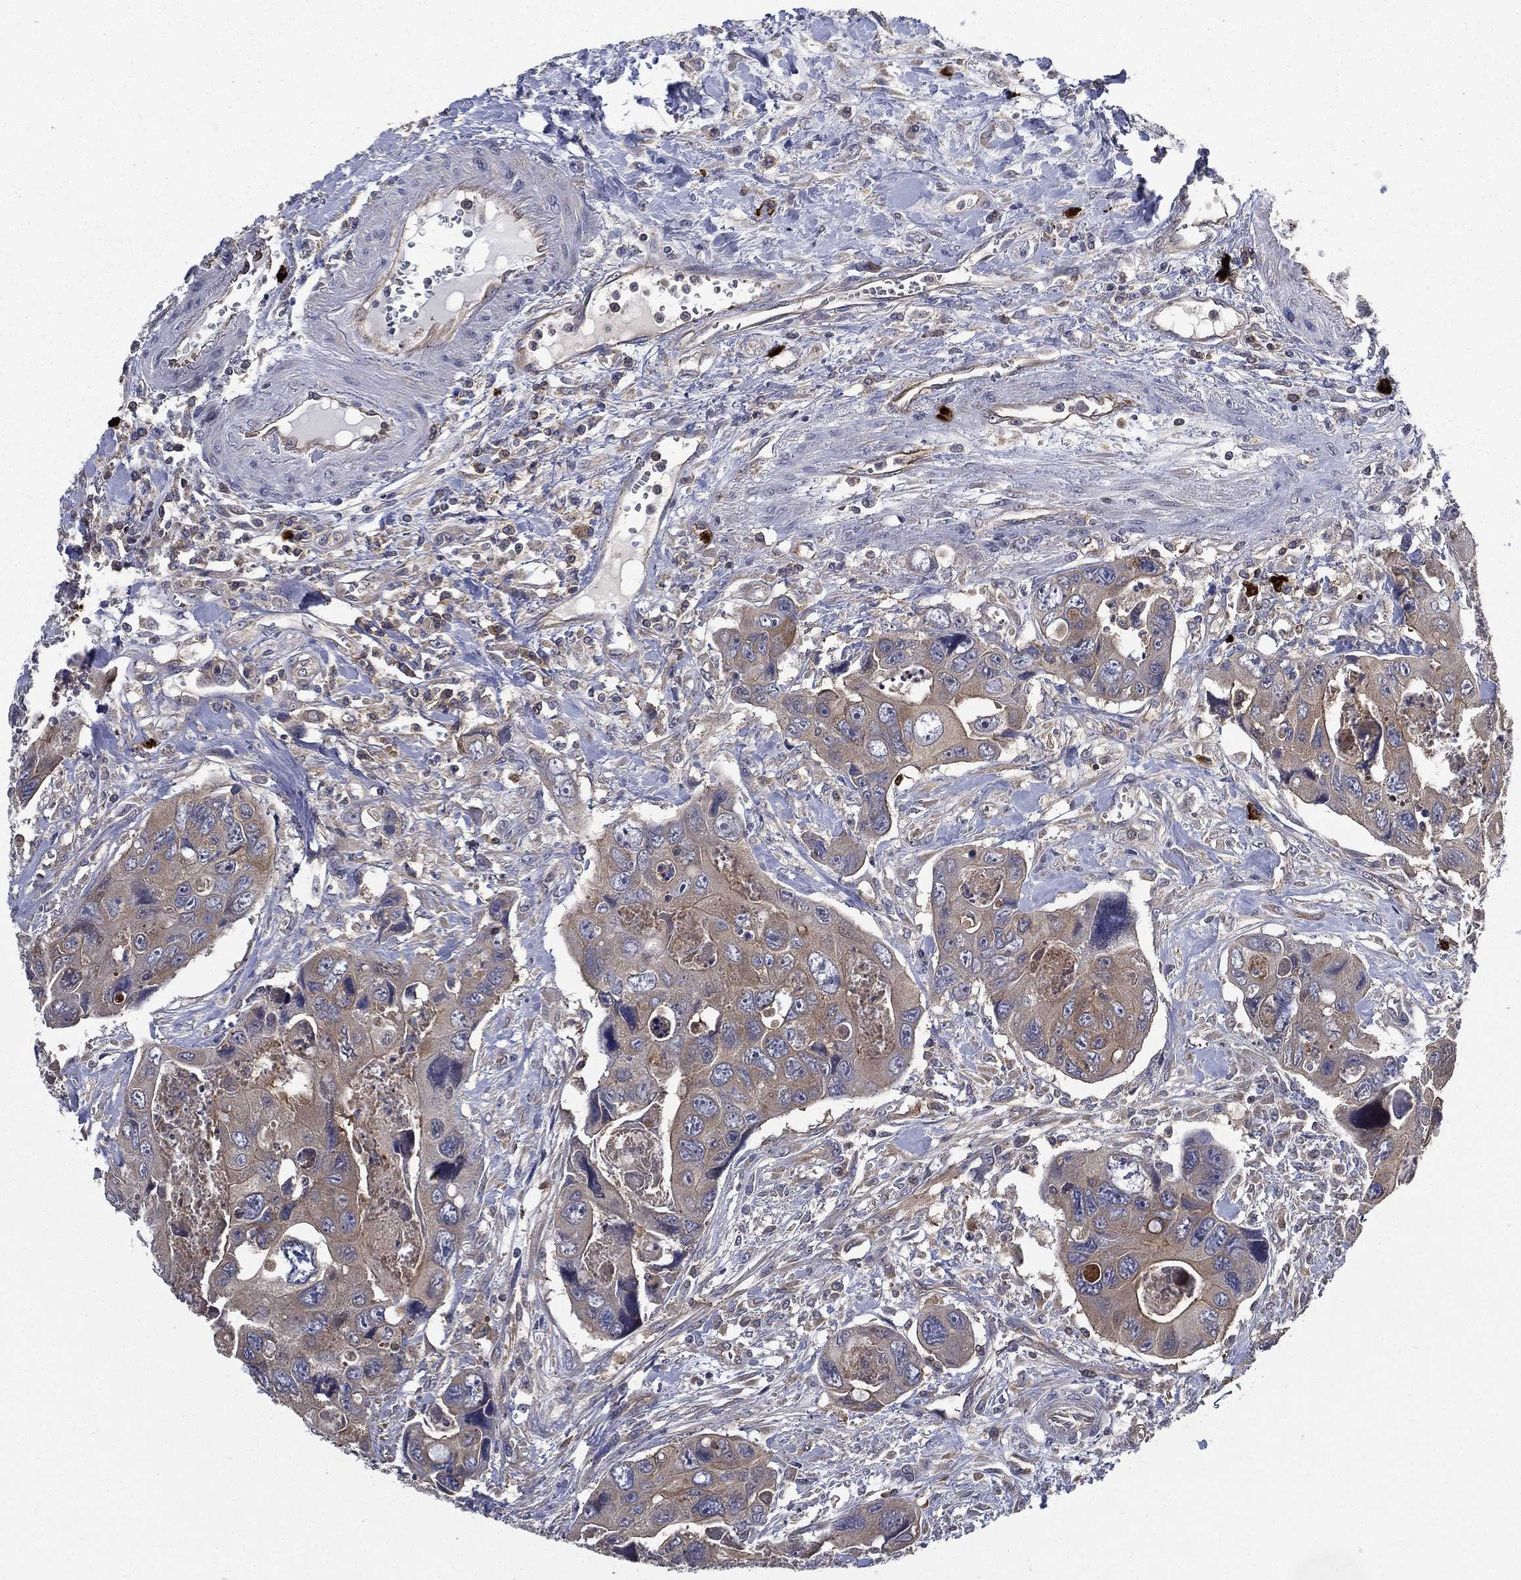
{"staining": {"intensity": "weak", "quantity": ">75%", "location": "cytoplasmic/membranous"}, "tissue": "colorectal cancer", "cell_type": "Tumor cells", "image_type": "cancer", "snomed": [{"axis": "morphology", "description": "Adenocarcinoma, NOS"}, {"axis": "topography", "description": "Rectum"}], "caption": "High-power microscopy captured an IHC histopathology image of colorectal cancer, revealing weak cytoplasmic/membranous staining in approximately >75% of tumor cells.", "gene": "SMPD3", "patient": {"sex": "male", "age": 62}}